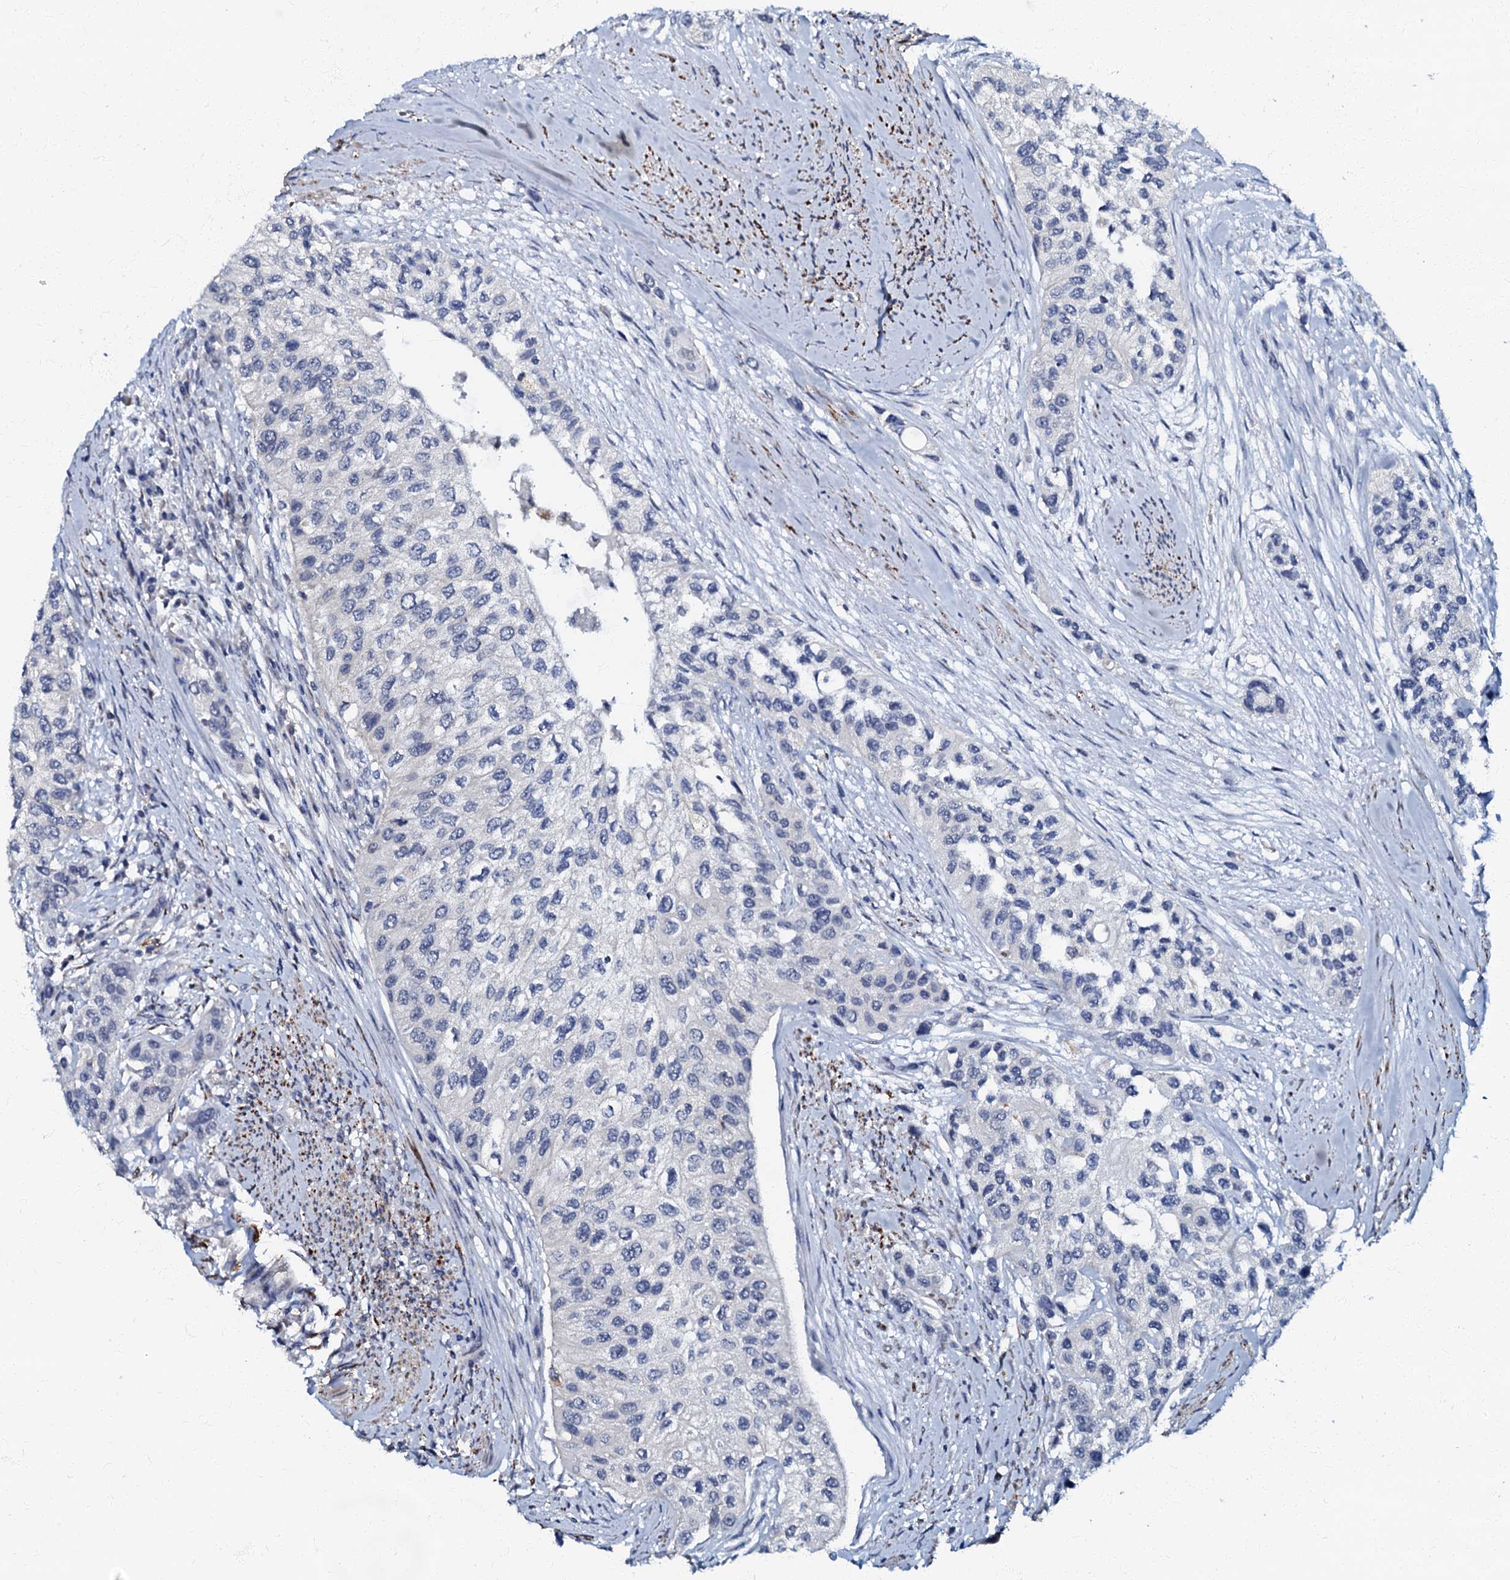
{"staining": {"intensity": "negative", "quantity": "none", "location": "none"}, "tissue": "urothelial cancer", "cell_type": "Tumor cells", "image_type": "cancer", "snomed": [{"axis": "morphology", "description": "Normal tissue, NOS"}, {"axis": "morphology", "description": "Urothelial carcinoma, High grade"}, {"axis": "topography", "description": "Vascular tissue"}, {"axis": "topography", "description": "Urinary bladder"}], "caption": "Urothelial carcinoma (high-grade) was stained to show a protein in brown. There is no significant expression in tumor cells.", "gene": "OLAH", "patient": {"sex": "female", "age": 56}}